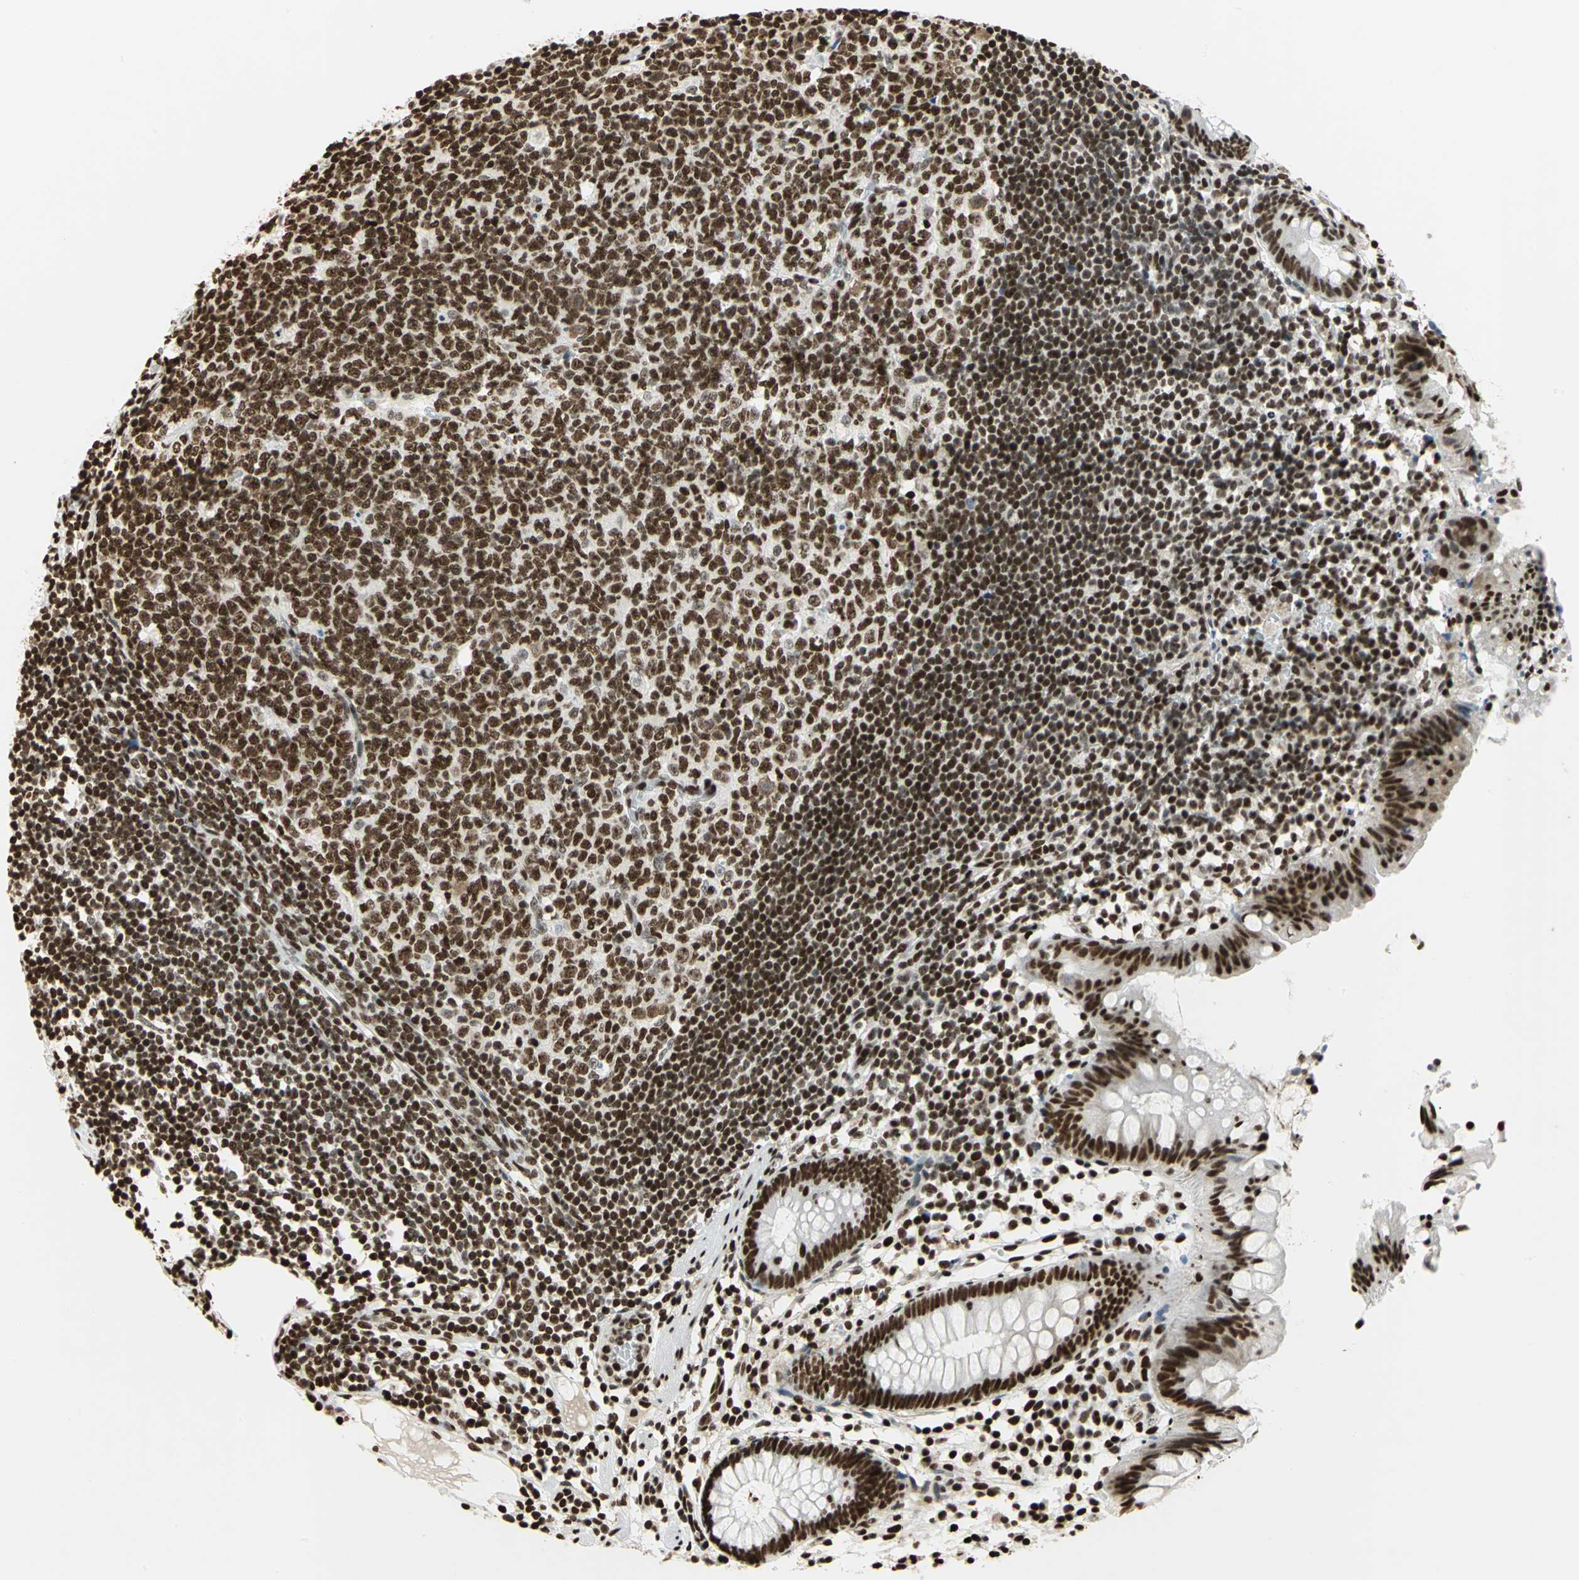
{"staining": {"intensity": "strong", "quantity": ">75%", "location": "nuclear"}, "tissue": "appendix", "cell_type": "Glandular cells", "image_type": "normal", "snomed": [{"axis": "morphology", "description": "Normal tissue, NOS"}, {"axis": "topography", "description": "Appendix"}], "caption": "Immunohistochemical staining of normal human appendix reveals high levels of strong nuclear staining in approximately >75% of glandular cells. (DAB (3,3'-diaminobenzidine) IHC with brightfield microscopy, high magnification).", "gene": "HMGB1", "patient": {"sex": "male", "age": 38}}